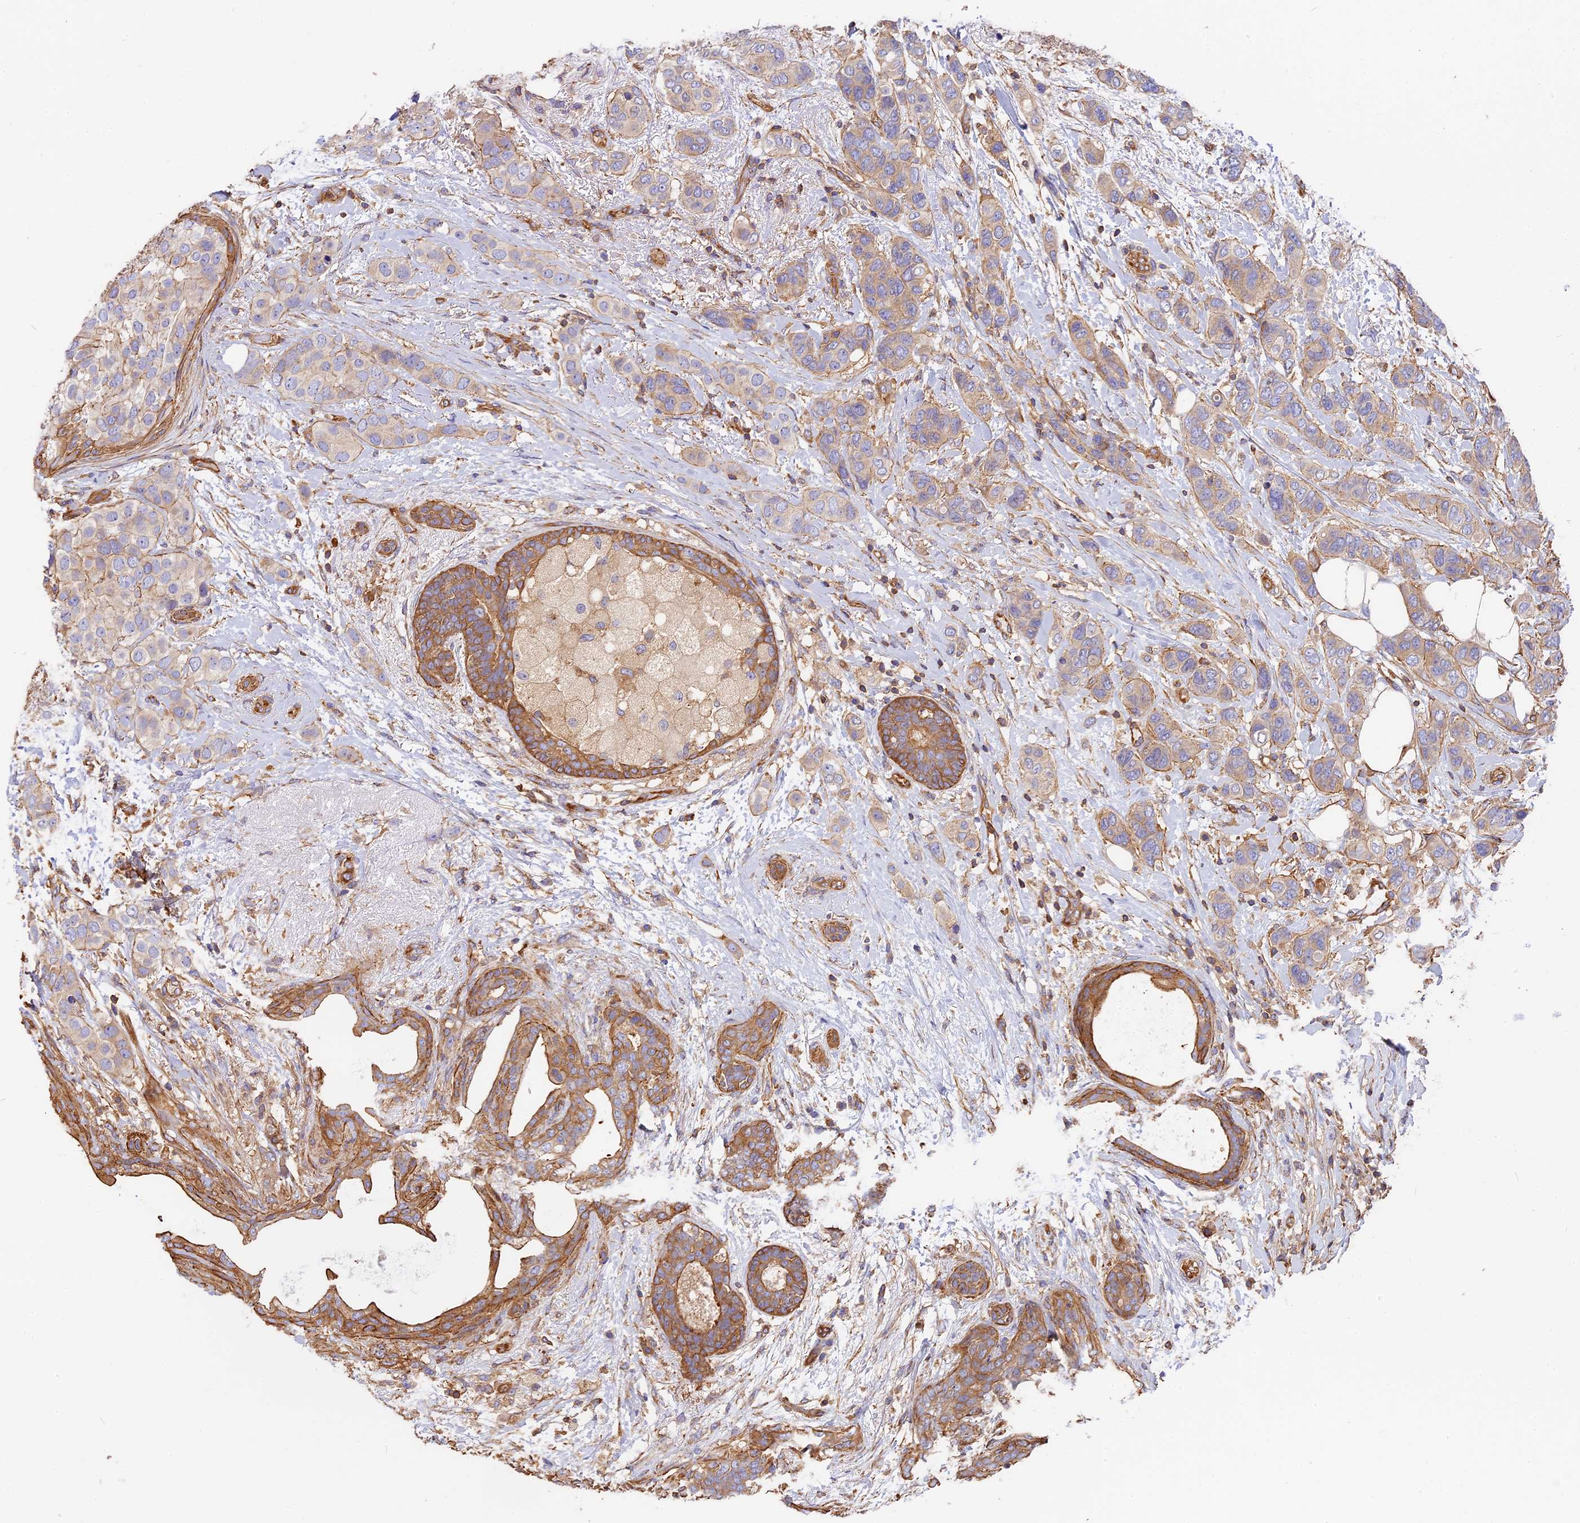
{"staining": {"intensity": "weak", "quantity": ">75%", "location": "cytoplasmic/membranous"}, "tissue": "breast cancer", "cell_type": "Tumor cells", "image_type": "cancer", "snomed": [{"axis": "morphology", "description": "Lobular carcinoma"}, {"axis": "topography", "description": "Breast"}], "caption": "High-power microscopy captured an immunohistochemistry photomicrograph of lobular carcinoma (breast), revealing weak cytoplasmic/membranous expression in approximately >75% of tumor cells.", "gene": "VPS18", "patient": {"sex": "female", "age": 51}}